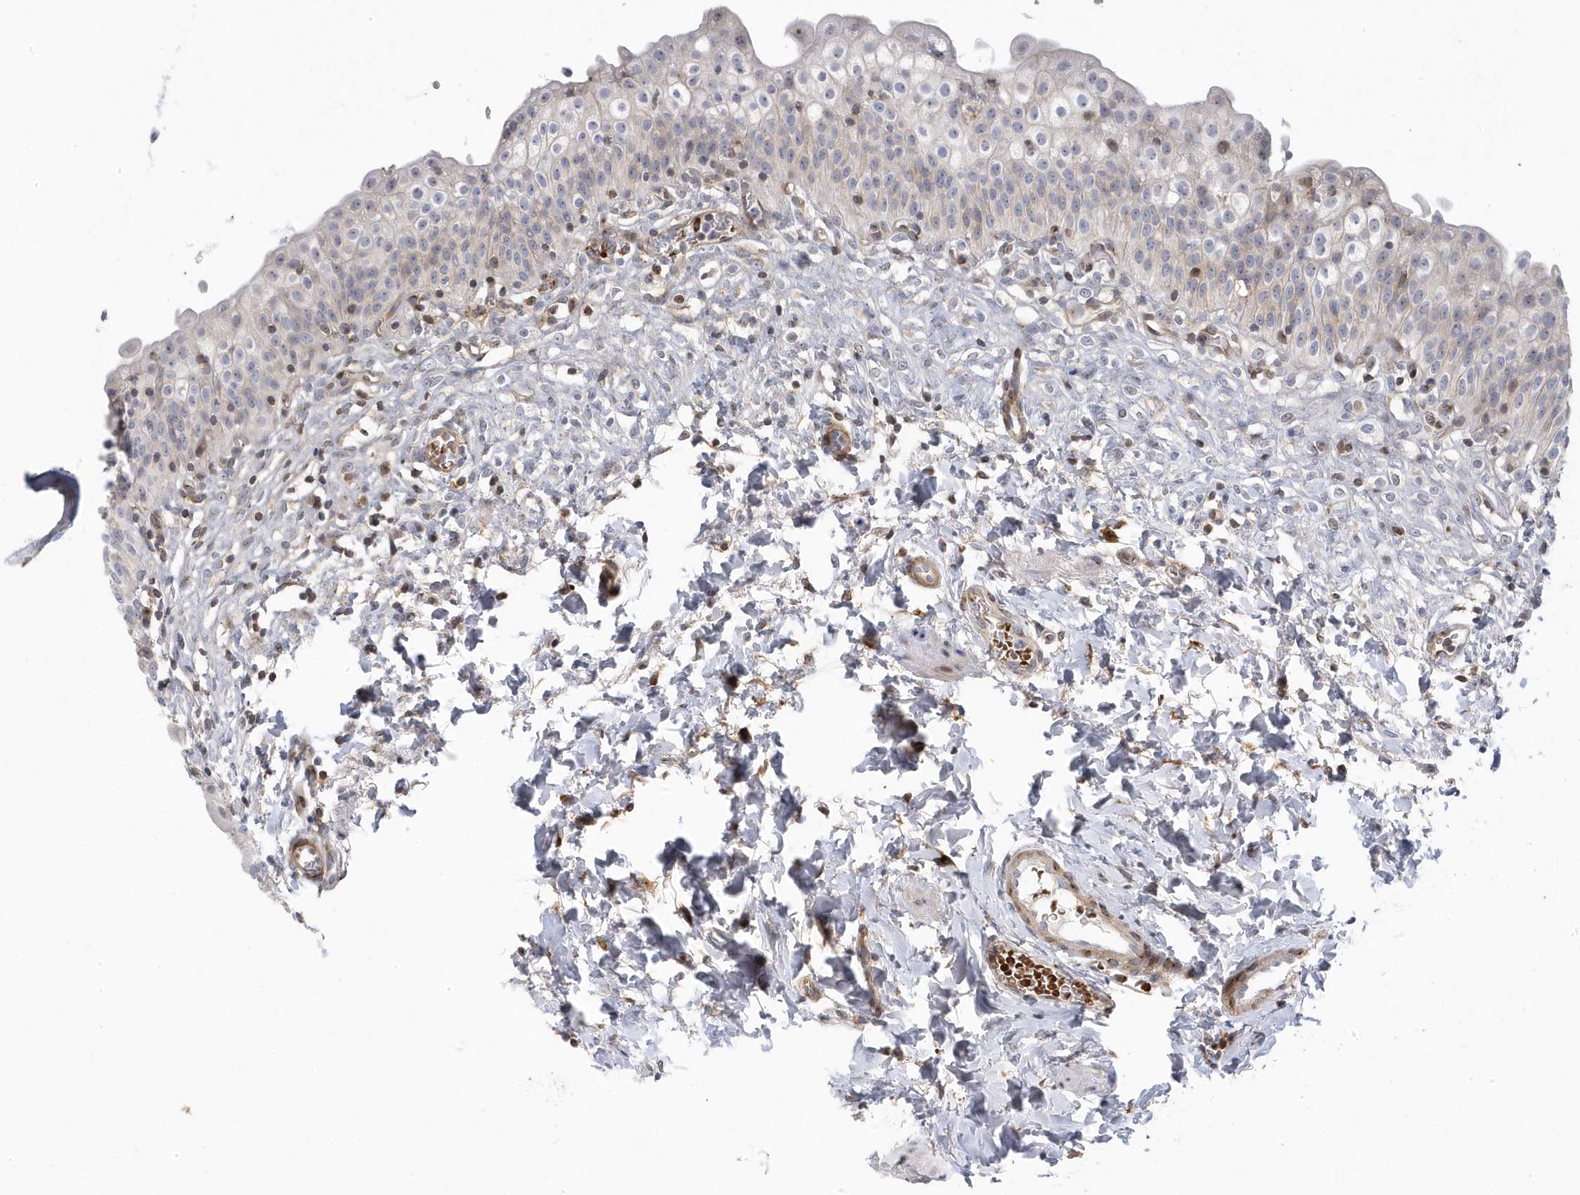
{"staining": {"intensity": "weak", "quantity": "<25%", "location": "nuclear"}, "tissue": "urinary bladder", "cell_type": "Urothelial cells", "image_type": "normal", "snomed": [{"axis": "morphology", "description": "Normal tissue, NOS"}, {"axis": "topography", "description": "Urinary bladder"}], "caption": "Immunohistochemistry (IHC) histopathology image of benign urinary bladder: urinary bladder stained with DAB exhibits no significant protein expression in urothelial cells. (Brightfield microscopy of DAB (3,3'-diaminobenzidine) IHC at high magnification).", "gene": "MAP7D3", "patient": {"sex": "male", "age": 55}}